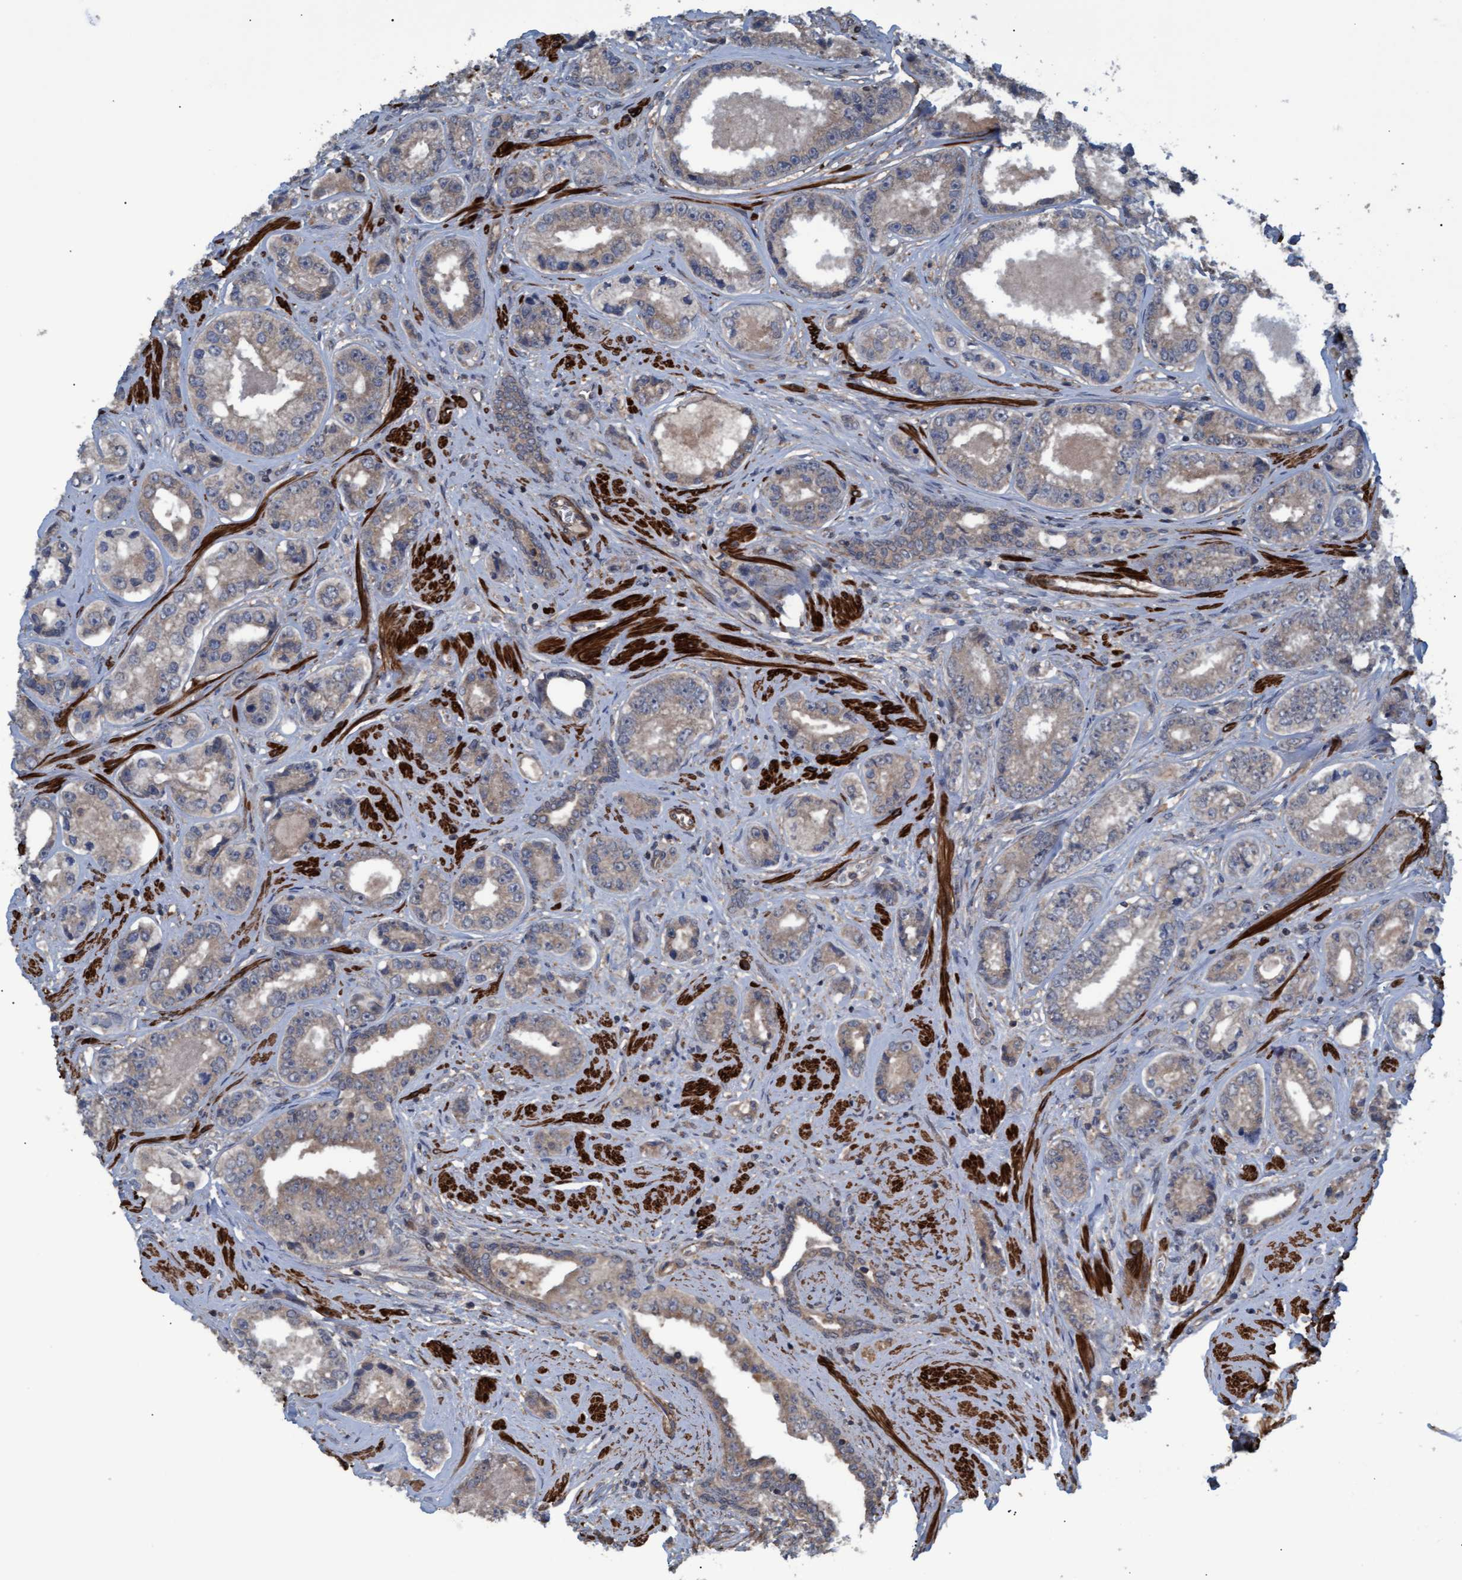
{"staining": {"intensity": "weak", "quantity": "25%-75%", "location": "cytoplasmic/membranous"}, "tissue": "prostate cancer", "cell_type": "Tumor cells", "image_type": "cancer", "snomed": [{"axis": "morphology", "description": "Adenocarcinoma, High grade"}, {"axis": "topography", "description": "Prostate"}], "caption": "Immunohistochemistry (IHC) micrograph of neoplastic tissue: prostate cancer (adenocarcinoma (high-grade)) stained using IHC shows low levels of weak protein expression localized specifically in the cytoplasmic/membranous of tumor cells, appearing as a cytoplasmic/membranous brown color.", "gene": "GGT6", "patient": {"sex": "male", "age": 61}}